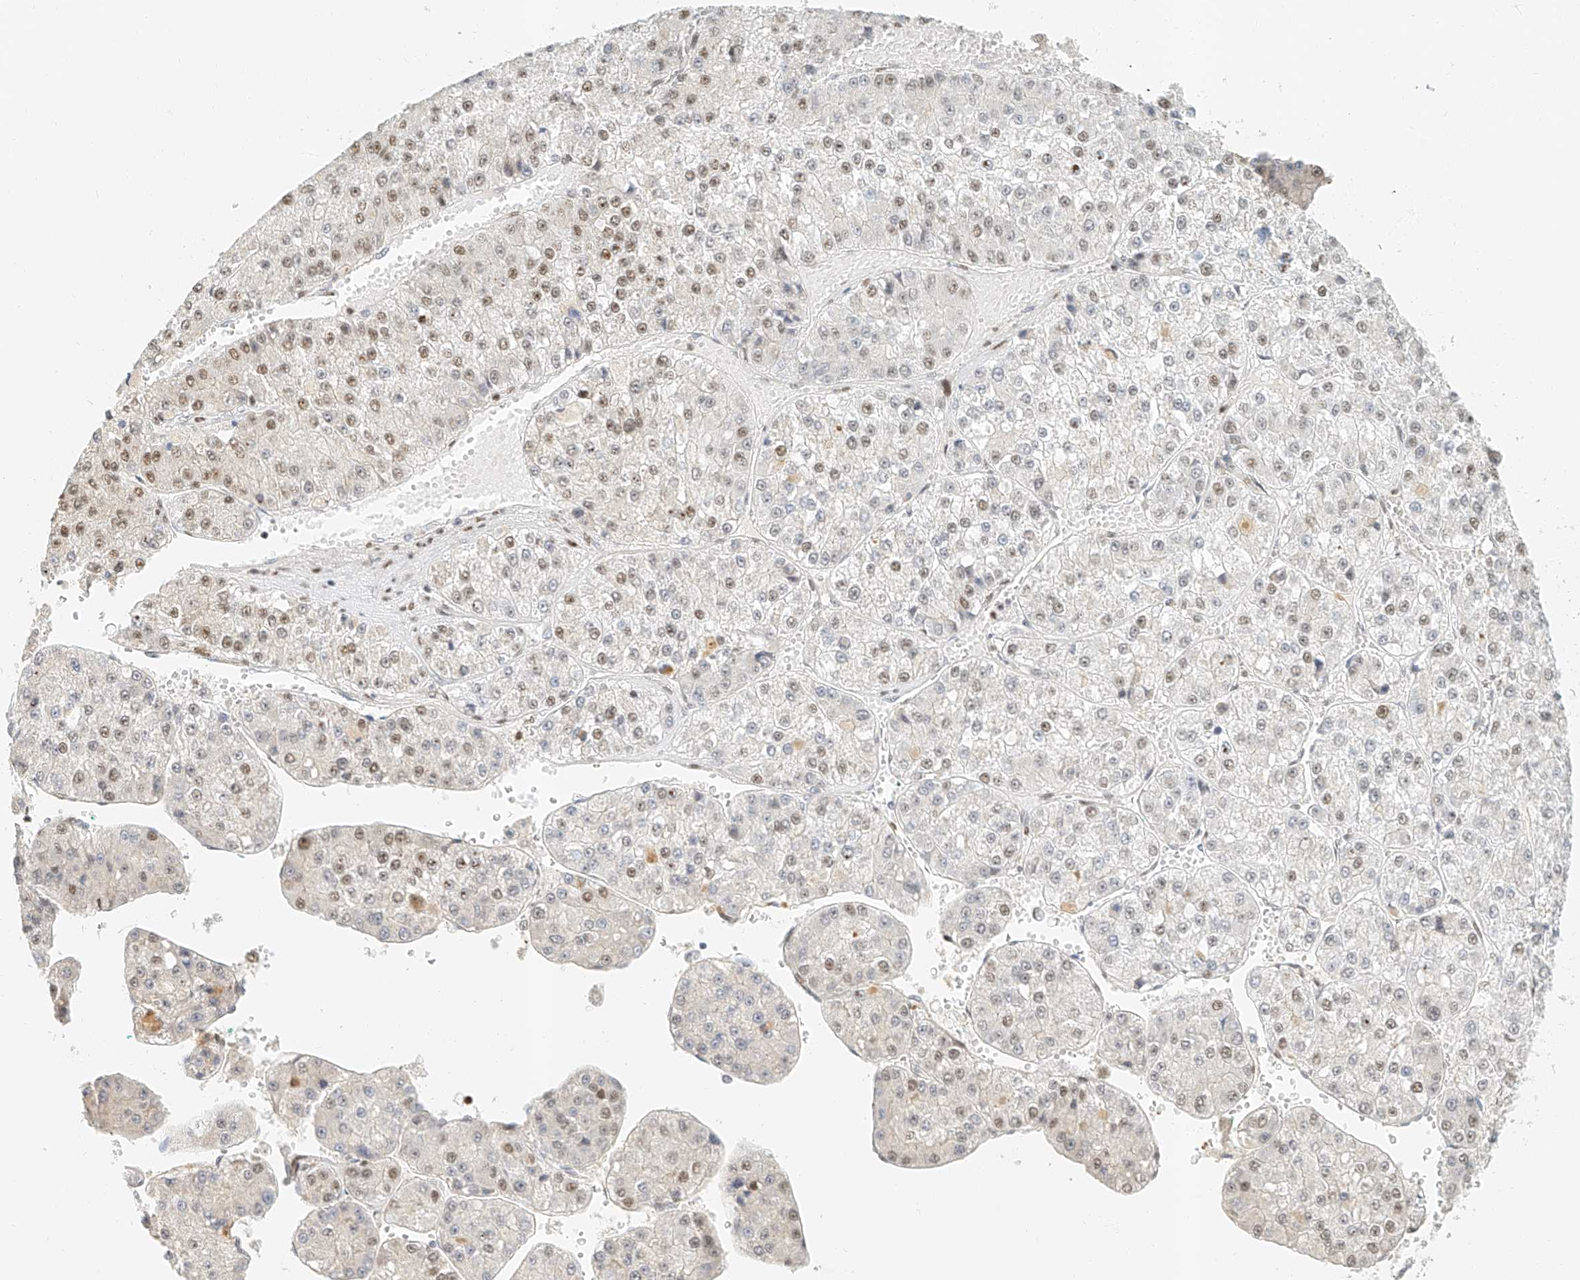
{"staining": {"intensity": "moderate", "quantity": "25%-75%", "location": "nuclear"}, "tissue": "liver cancer", "cell_type": "Tumor cells", "image_type": "cancer", "snomed": [{"axis": "morphology", "description": "Carcinoma, Hepatocellular, NOS"}, {"axis": "topography", "description": "Liver"}], "caption": "Liver cancer (hepatocellular carcinoma) stained with DAB (3,3'-diaminobenzidine) IHC displays medium levels of moderate nuclear expression in approximately 25%-75% of tumor cells.", "gene": "CXorf58", "patient": {"sex": "female", "age": 73}}